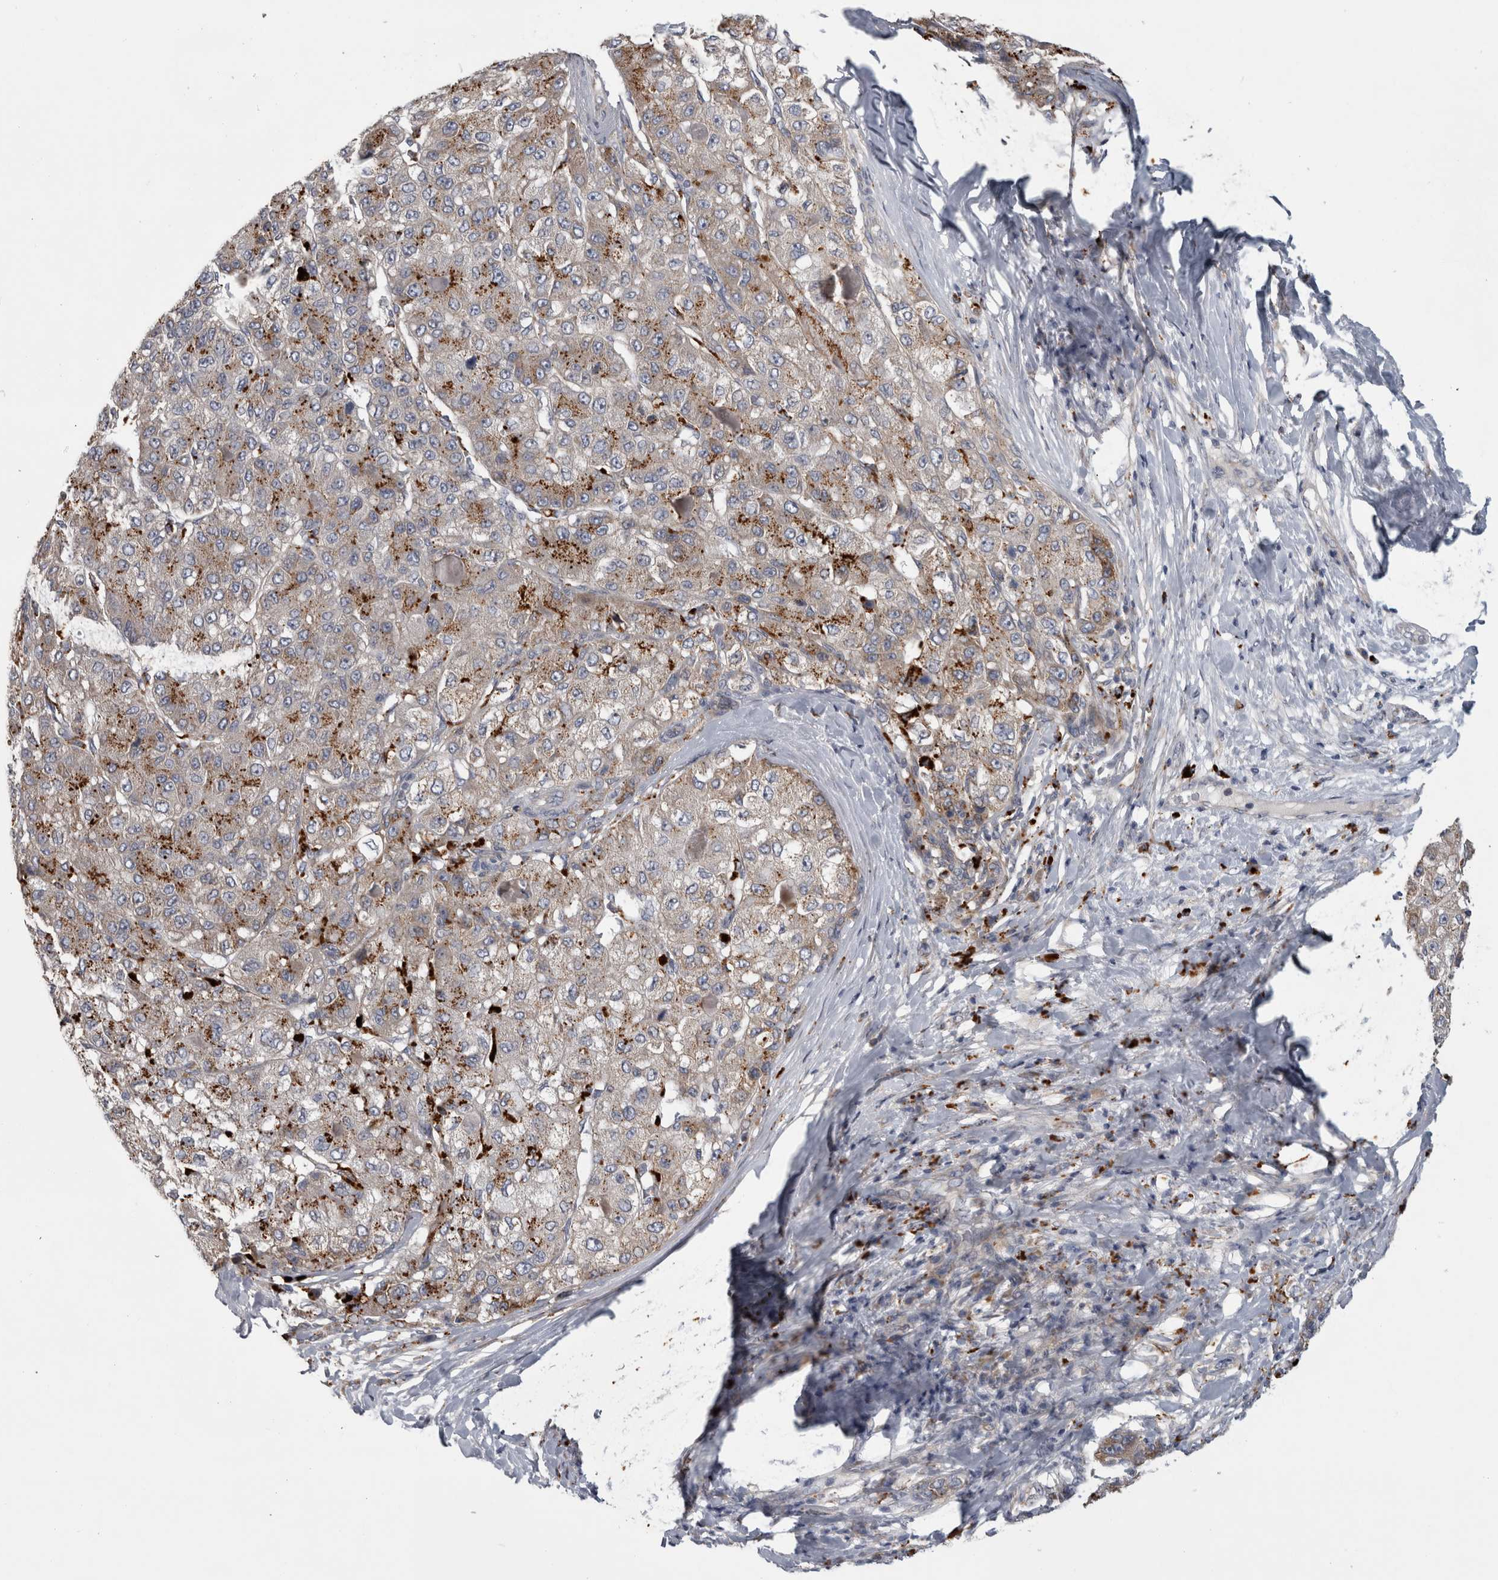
{"staining": {"intensity": "moderate", "quantity": "25%-75%", "location": "cytoplasmic/membranous"}, "tissue": "liver cancer", "cell_type": "Tumor cells", "image_type": "cancer", "snomed": [{"axis": "morphology", "description": "Carcinoma, Hepatocellular, NOS"}, {"axis": "topography", "description": "Liver"}], "caption": "DAB (3,3'-diaminobenzidine) immunohistochemical staining of liver cancer (hepatocellular carcinoma) shows moderate cytoplasmic/membranous protein positivity in about 25%-75% of tumor cells.", "gene": "ATXN2", "patient": {"sex": "male", "age": 80}}